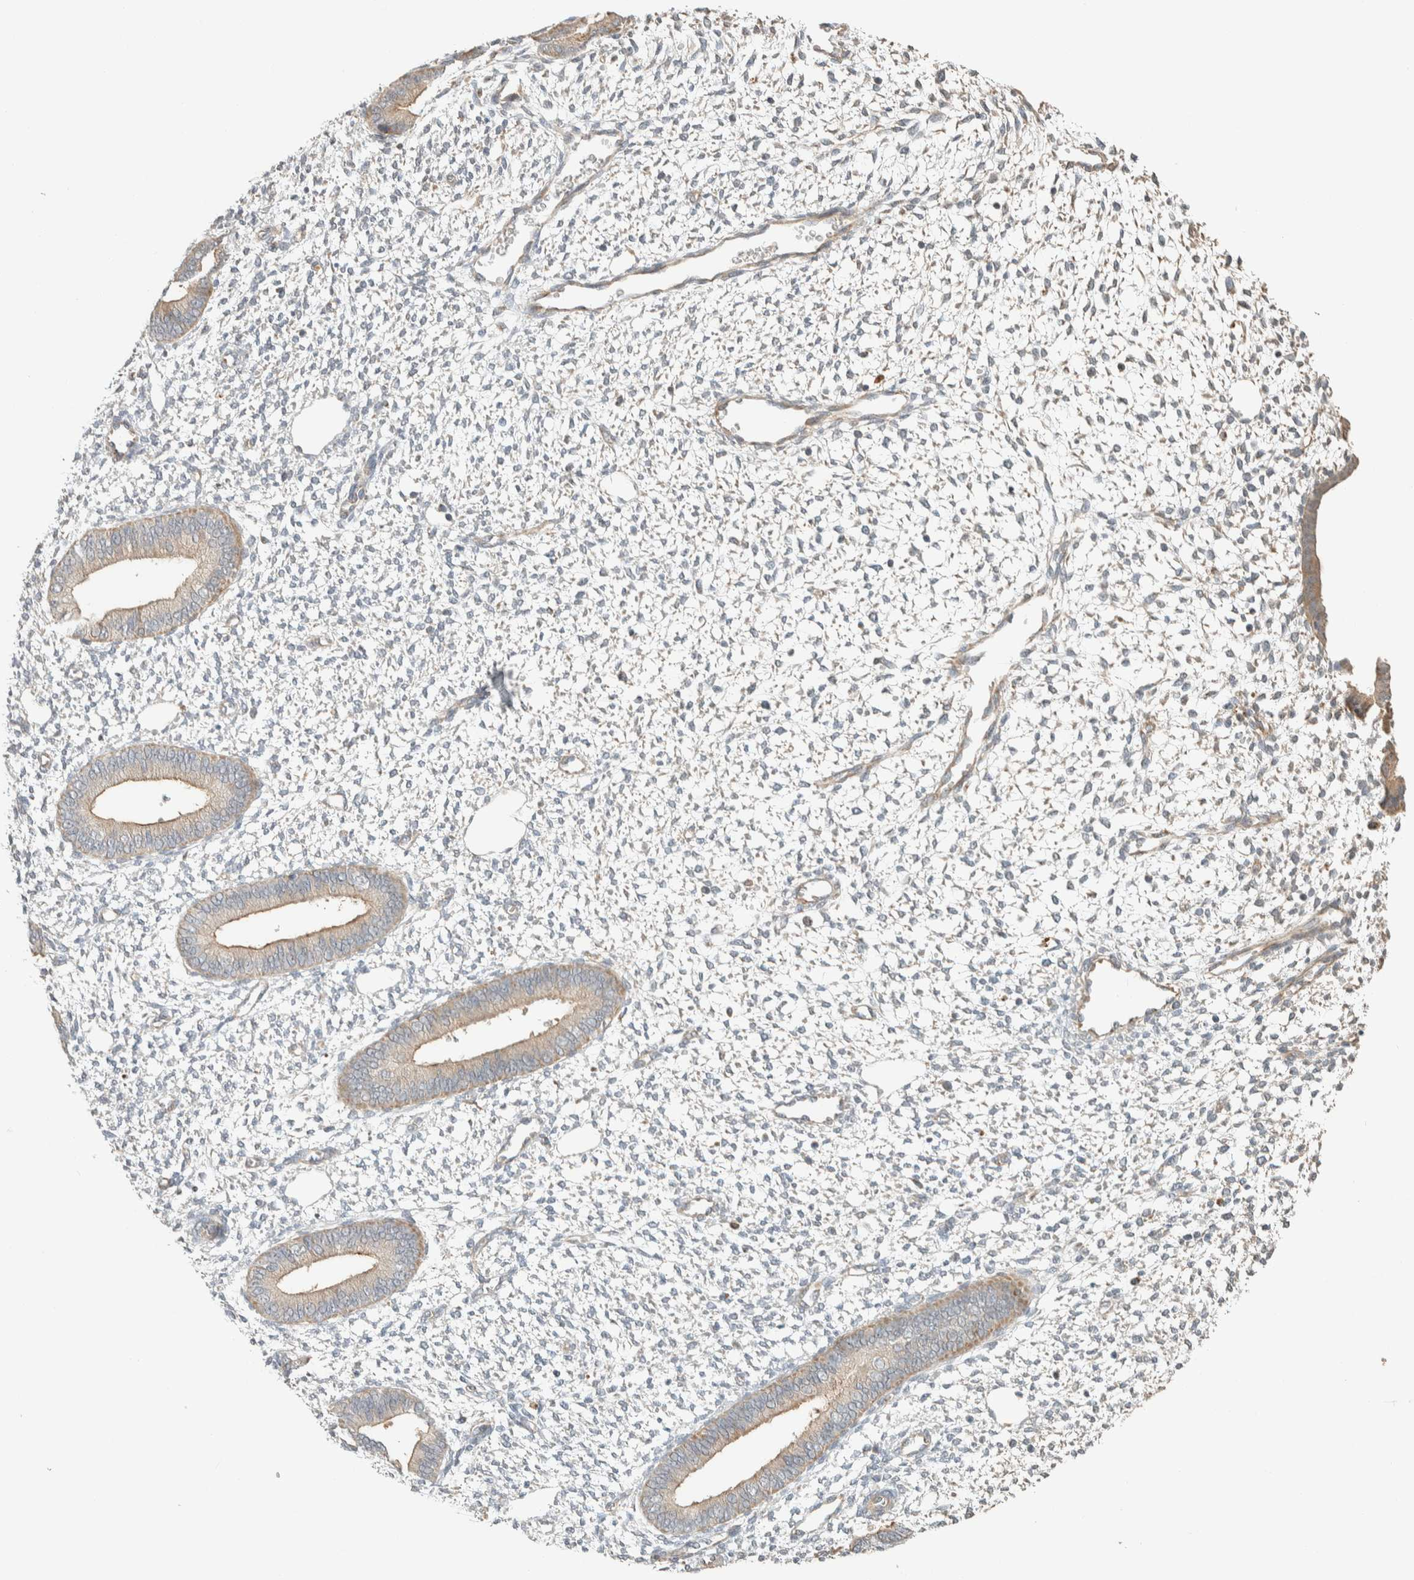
{"staining": {"intensity": "negative", "quantity": "none", "location": "none"}, "tissue": "endometrium", "cell_type": "Cells in endometrial stroma", "image_type": "normal", "snomed": [{"axis": "morphology", "description": "Normal tissue, NOS"}, {"axis": "topography", "description": "Endometrium"}], "caption": "High magnification brightfield microscopy of normal endometrium stained with DAB (3,3'-diaminobenzidine) (brown) and counterstained with hematoxylin (blue): cells in endometrial stroma show no significant expression. Nuclei are stained in blue.", "gene": "PDE7B", "patient": {"sex": "female", "age": 46}}